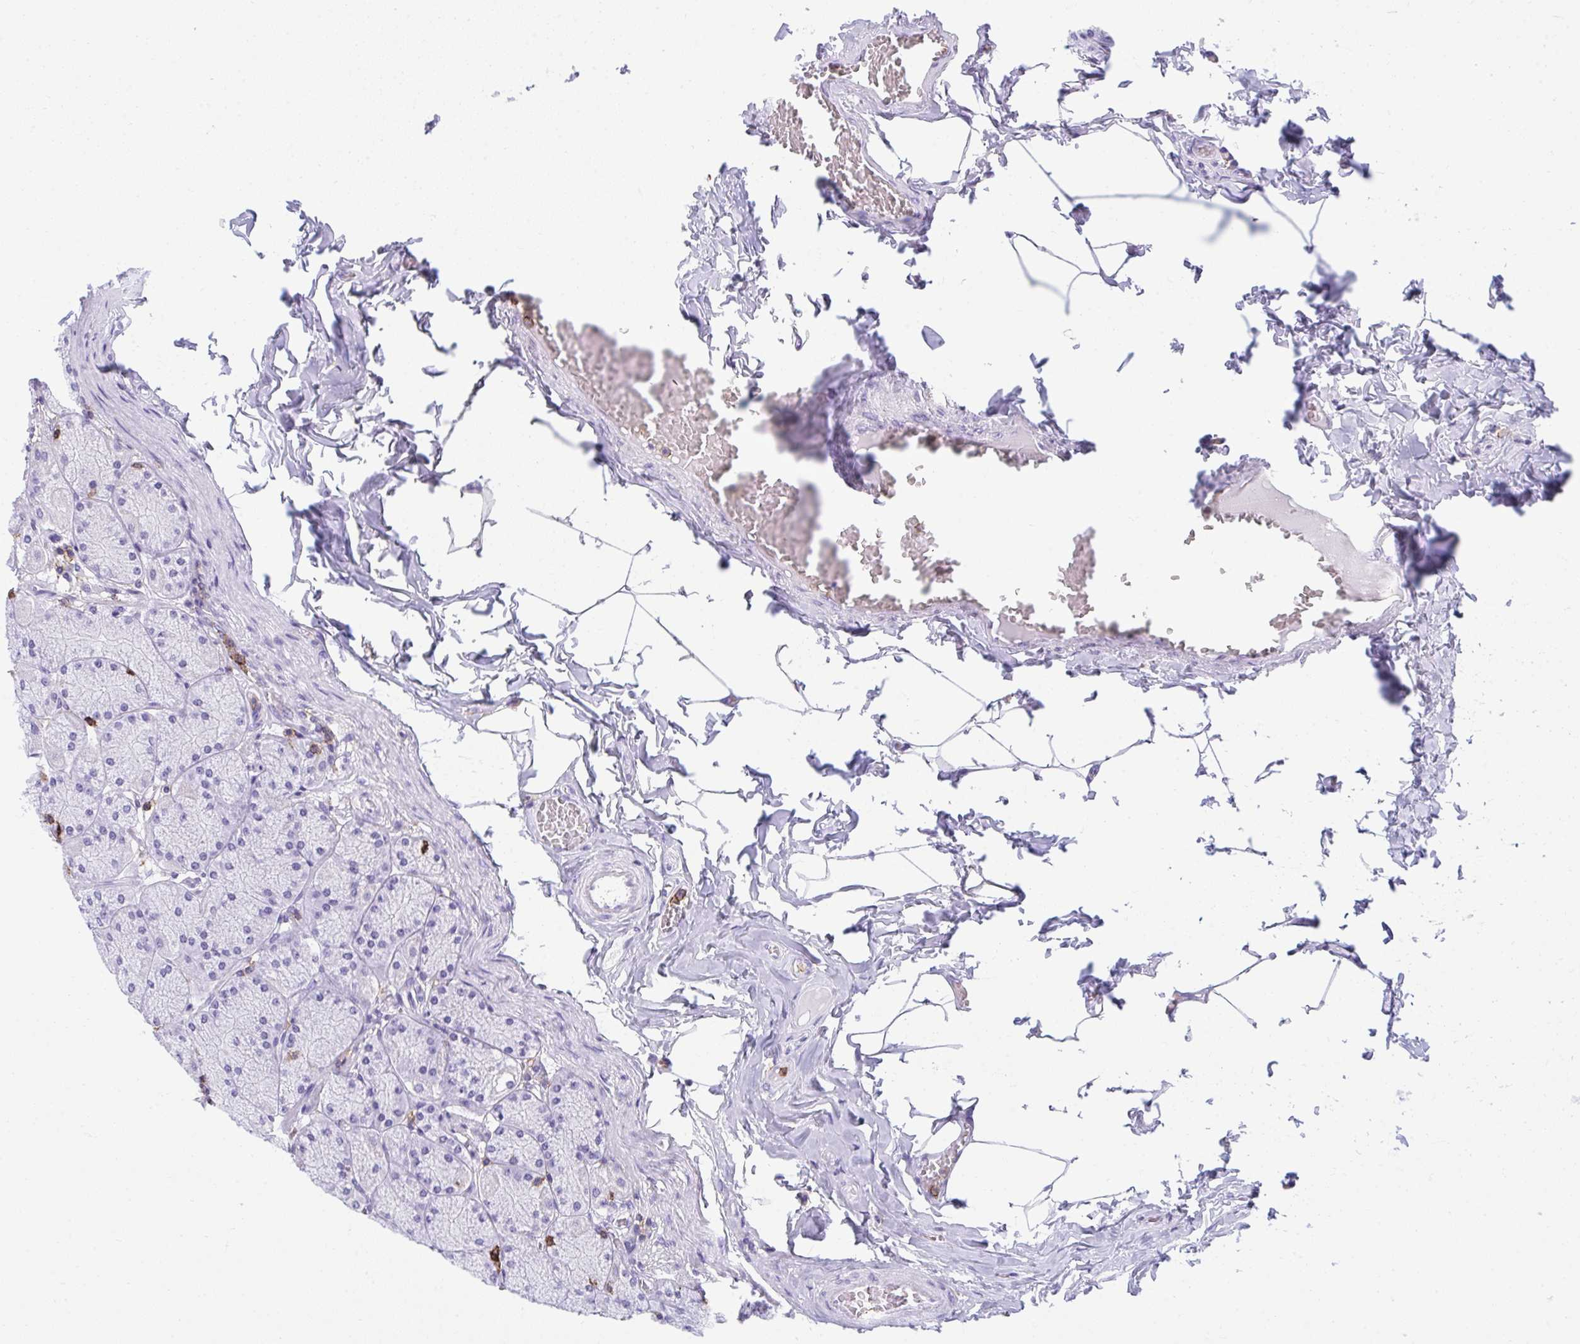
{"staining": {"intensity": "negative", "quantity": "none", "location": "none"}, "tissue": "stomach", "cell_type": "Glandular cells", "image_type": "normal", "snomed": [{"axis": "morphology", "description": "Normal tissue, NOS"}, {"axis": "topography", "description": "Stomach, upper"}], "caption": "Immunohistochemistry of normal stomach demonstrates no expression in glandular cells. The staining was performed using DAB to visualize the protein expression in brown, while the nuclei were stained in blue with hematoxylin (Magnification: 20x).", "gene": "SPN", "patient": {"sex": "female", "age": 56}}